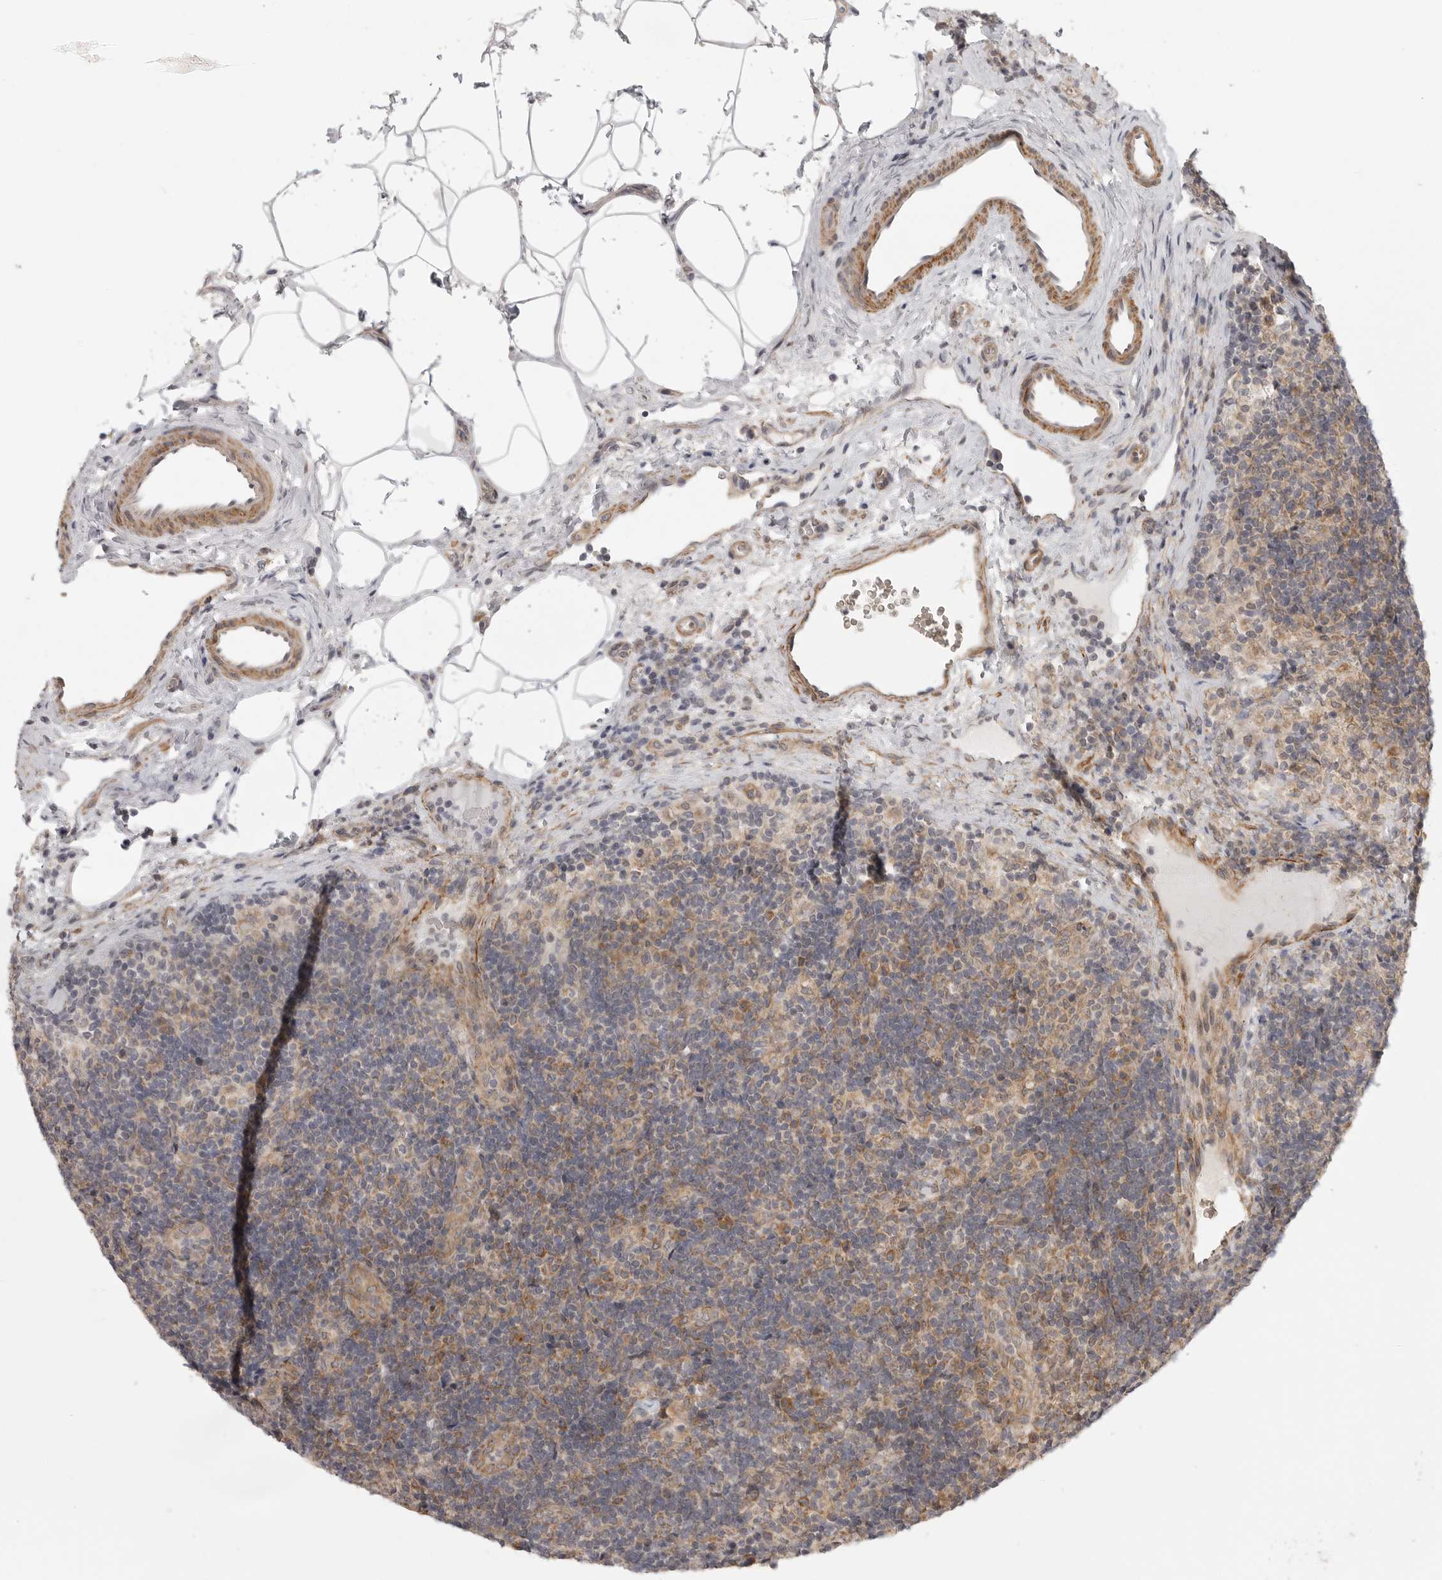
{"staining": {"intensity": "moderate", "quantity": "25%-75%", "location": "cytoplasmic/membranous"}, "tissue": "lymph node", "cell_type": "Germinal center cells", "image_type": "normal", "snomed": [{"axis": "morphology", "description": "Normal tissue, NOS"}, {"axis": "topography", "description": "Lymph node"}], "caption": "Normal lymph node demonstrates moderate cytoplasmic/membranous positivity in approximately 25%-75% of germinal center cells.", "gene": "CERS2", "patient": {"sex": "female", "age": 22}}